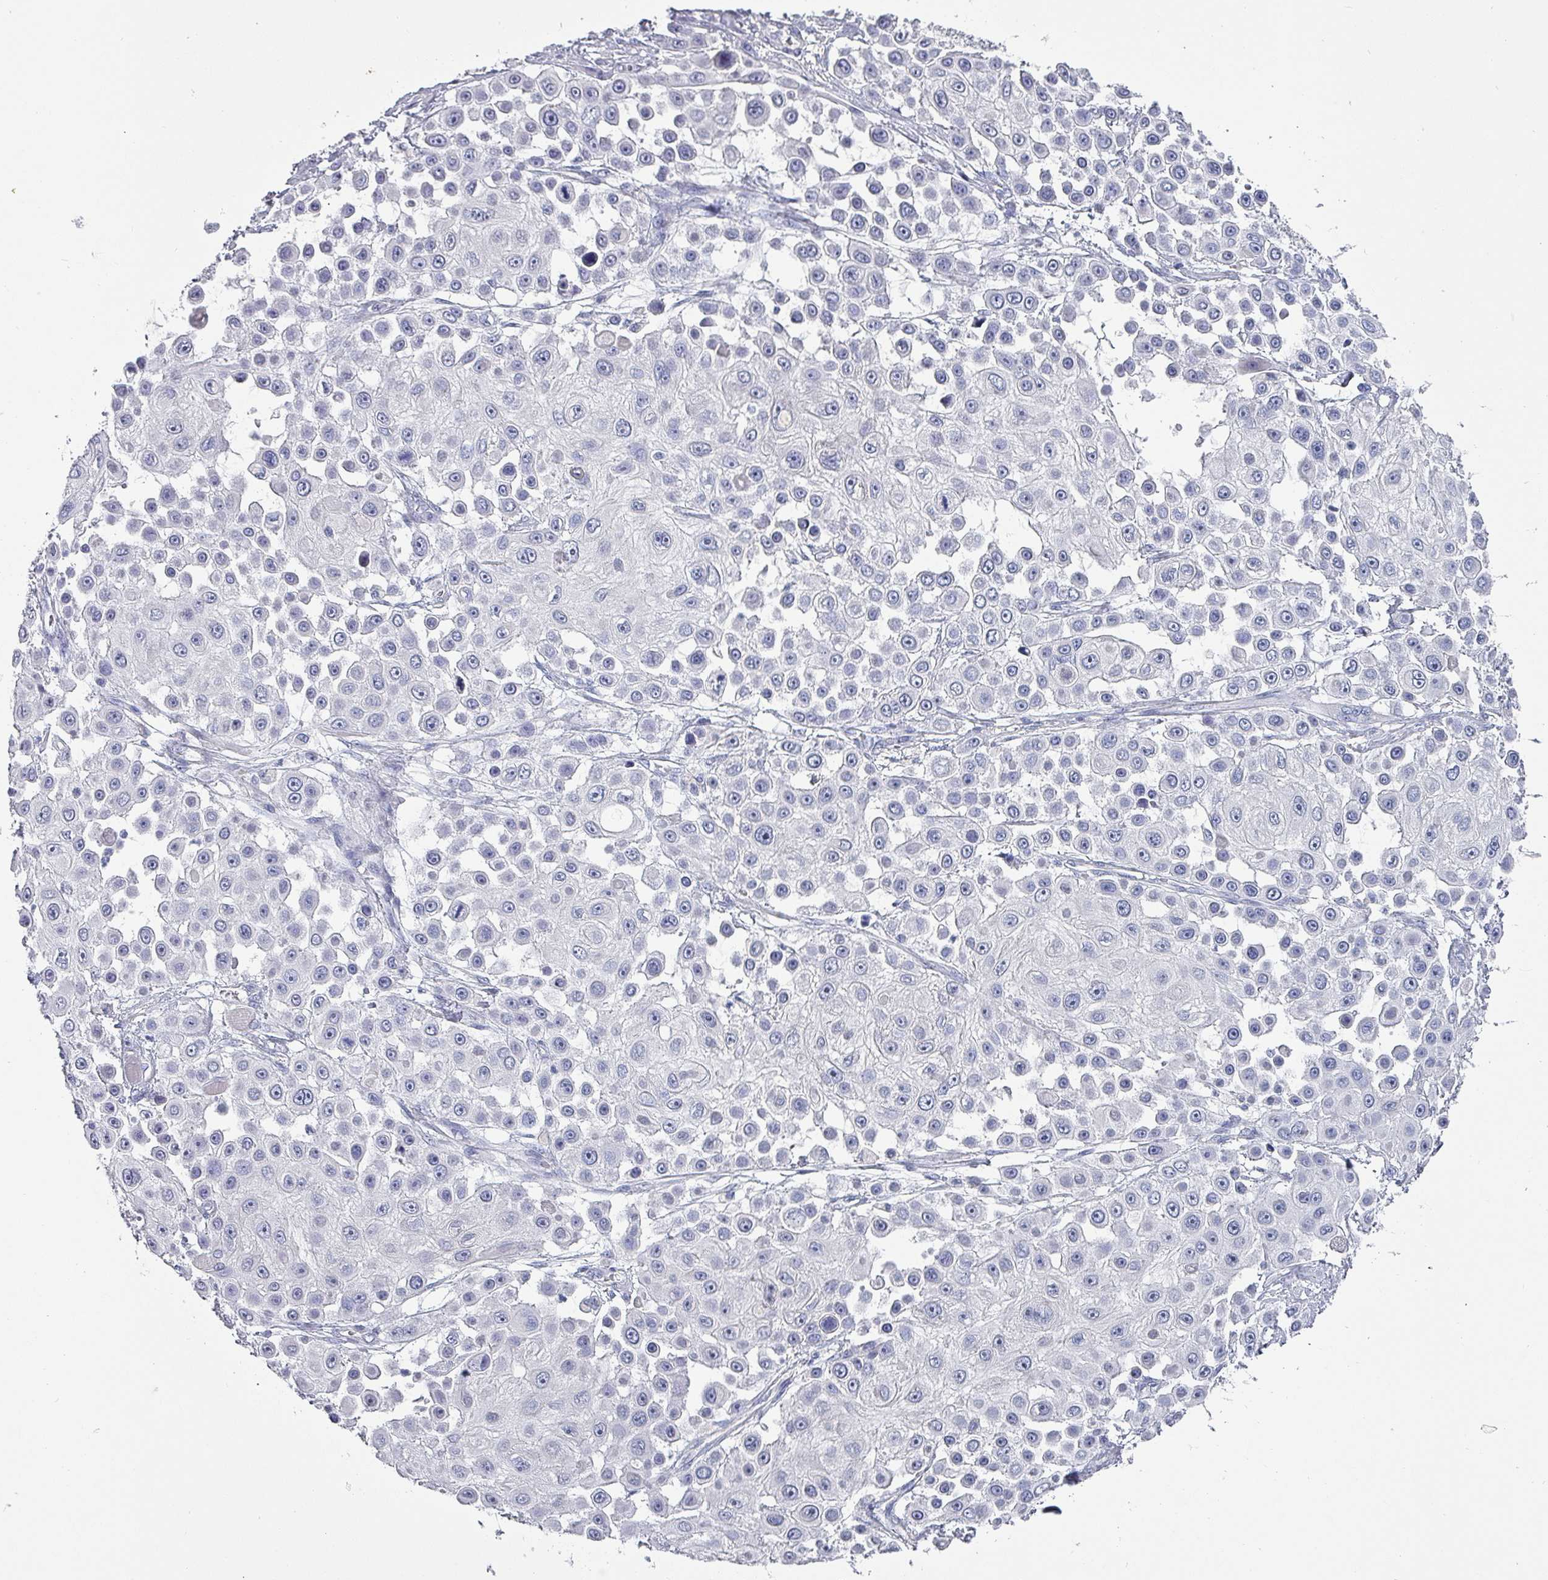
{"staining": {"intensity": "negative", "quantity": "none", "location": "none"}, "tissue": "skin cancer", "cell_type": "Tumor cells", "image_type": "cancer", "snomed": [{"axis": "morphology", "description": "Squamous cell carcinoma, NOS"}, {"axis": "topography", "description": "Skin"}], "caption": "Tumor cells show no significant staining in skin squamous cell carcinoma.", "gene": "INS-IGF2", "patient": {"sex": "male", "age": 67}}